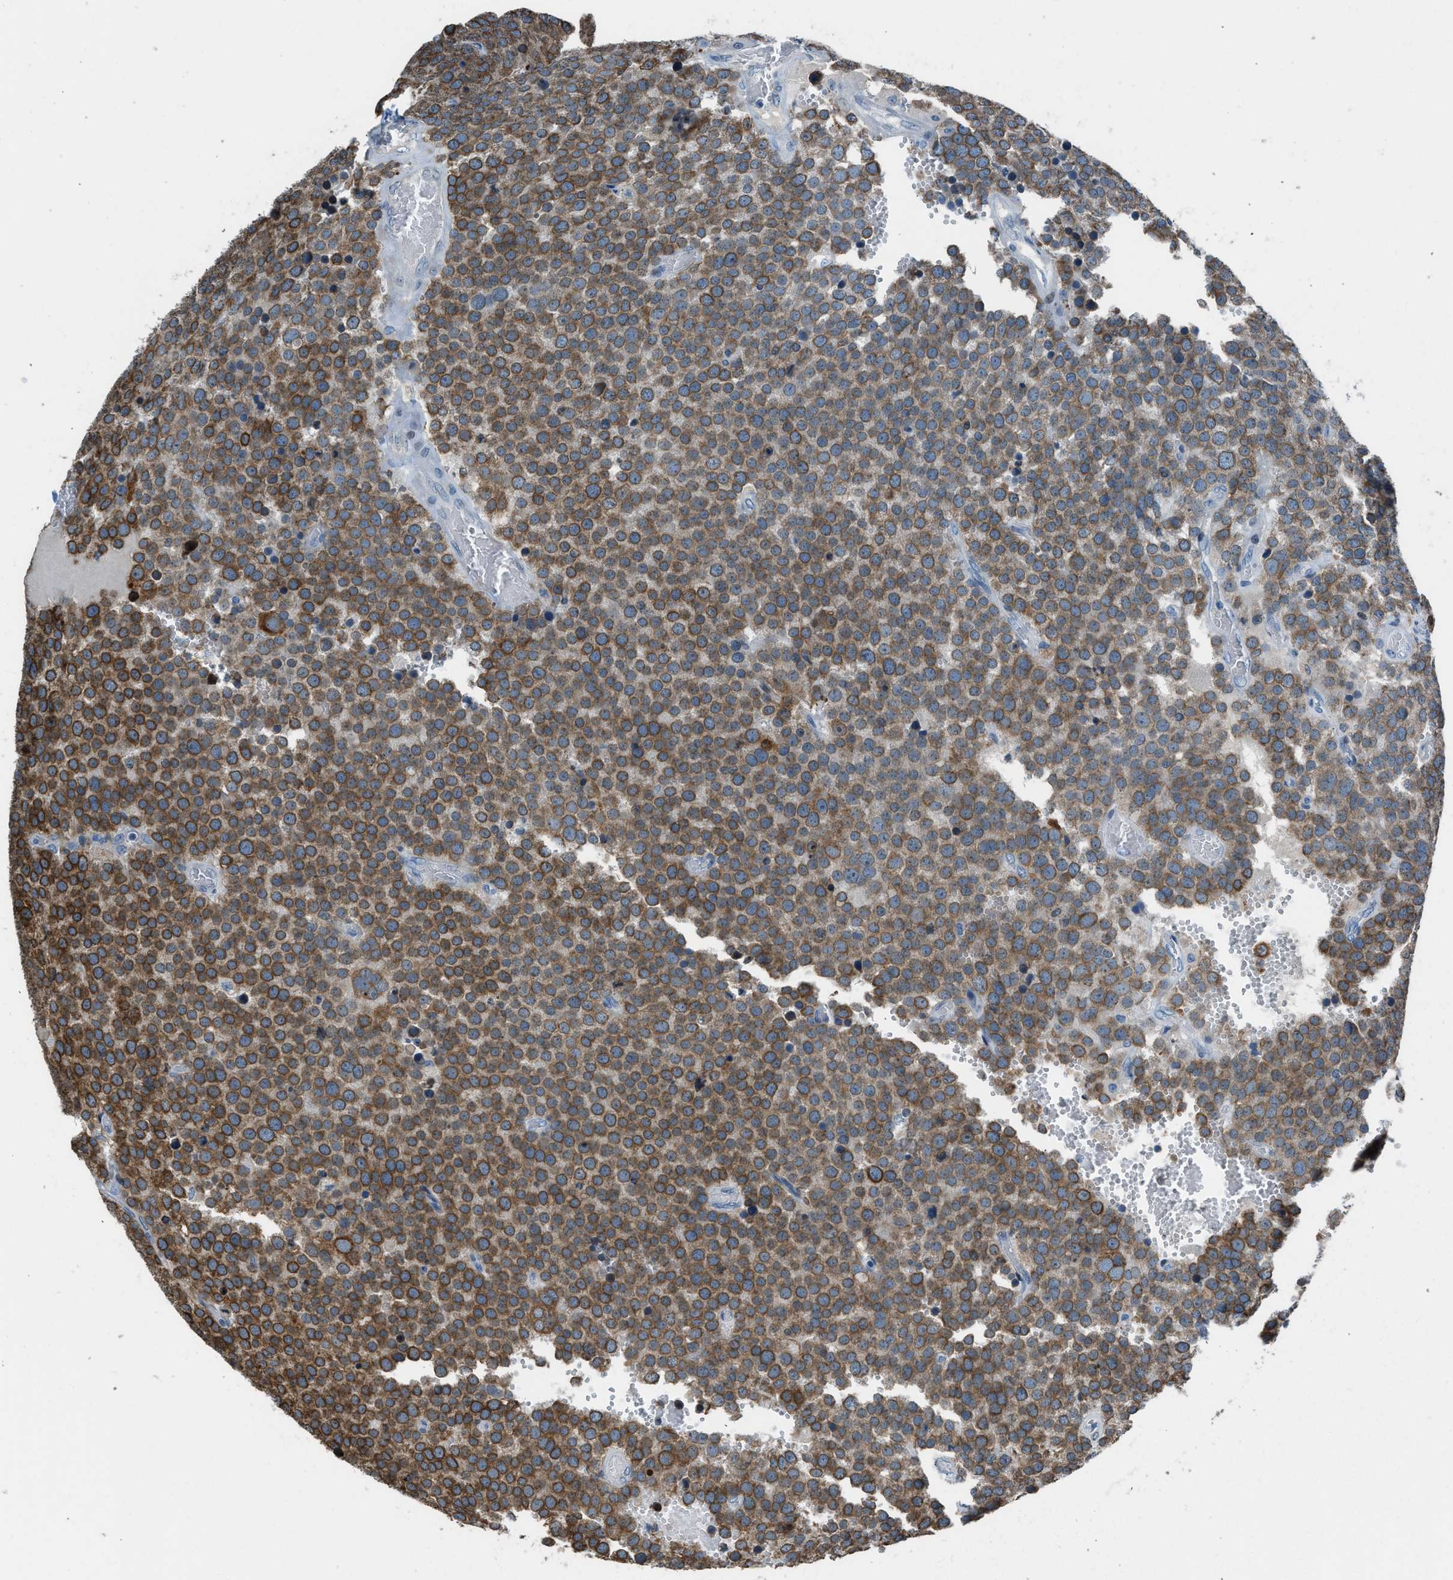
{"staining": {"intensity": "moderate", "quantity": ">75%", "location": "cytoplasmic/membranous"}, "tissue": "testis cancer", "cell_type": "Tumor cells", "image_type": "cancer", "snomed": [{"axis": "morphology", "description": "Normal tissue, NOS"}, {"axis": "morphology", "description": "Seminoma, NOS"}, {"axis": "topography", "description": "Testis"}], "caption": "The photomicrograph displays staining of testis seminoma, revealing moderate cytoplasmic/membranous protein positivity (brown color) within tumor cells. (Stains: DAB in brown, nuclei in blue, Microscopy: brightfield microscopy at high magnification).", "gene": "RNF41", "patient": {"sex": "male", "age": 71}}